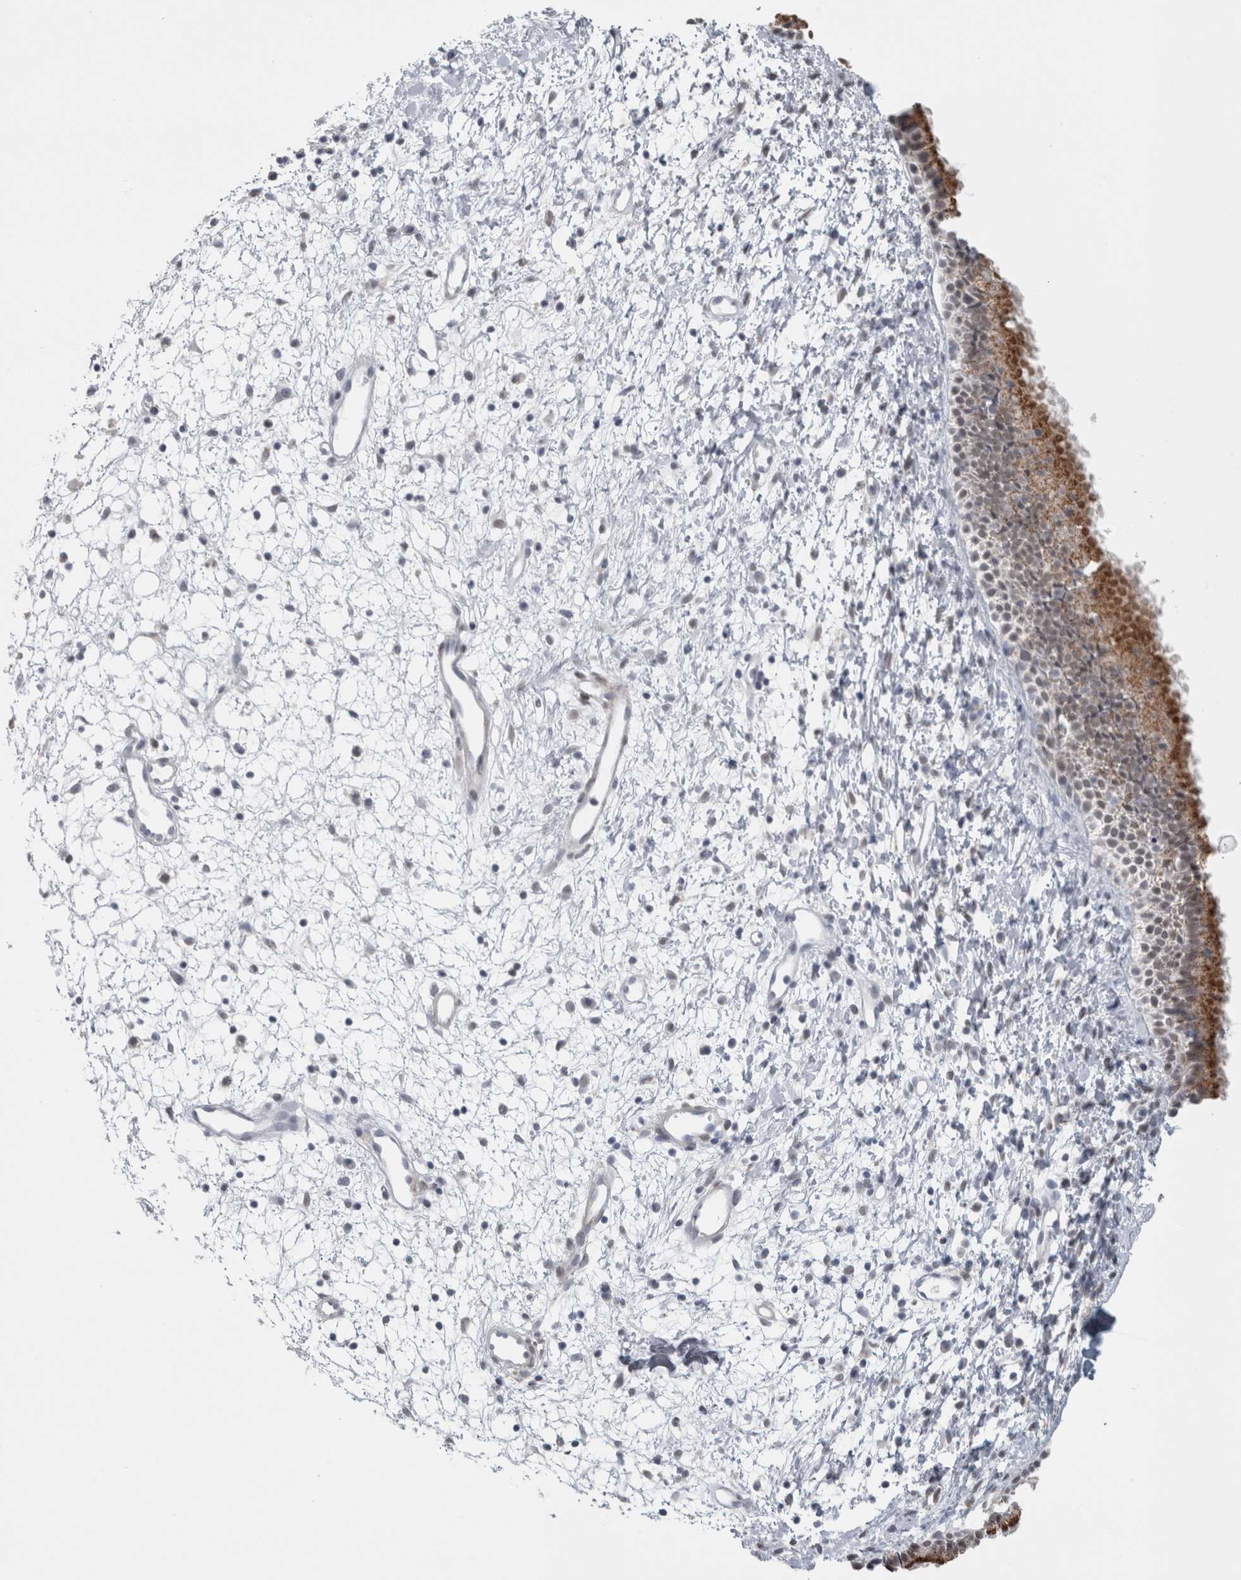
{"staining": {"intensity": "moderate", "quantity": "25%-75%", "location": "cytoplasmic/membranous"}, "tissue": "nasopharynx", "cell_type": "Respiratory epithelial cells", "image_type": "normal", "snomed": [{"axis": "morphology", "description": "Normal tissue, NOS"}, {"axis": "topography", "description": "Nasopharynx"}], "caption": "IHC (DAB) staining of benign nasopharynx demonstrates moderate cytoplasmic/membranous protein expression in approximately 25%-75% of respiratory epithelial cells. Nuclei are stained in blue.", "gene": "PLIN1", "patient": {"sex": "male", "age": 22}}